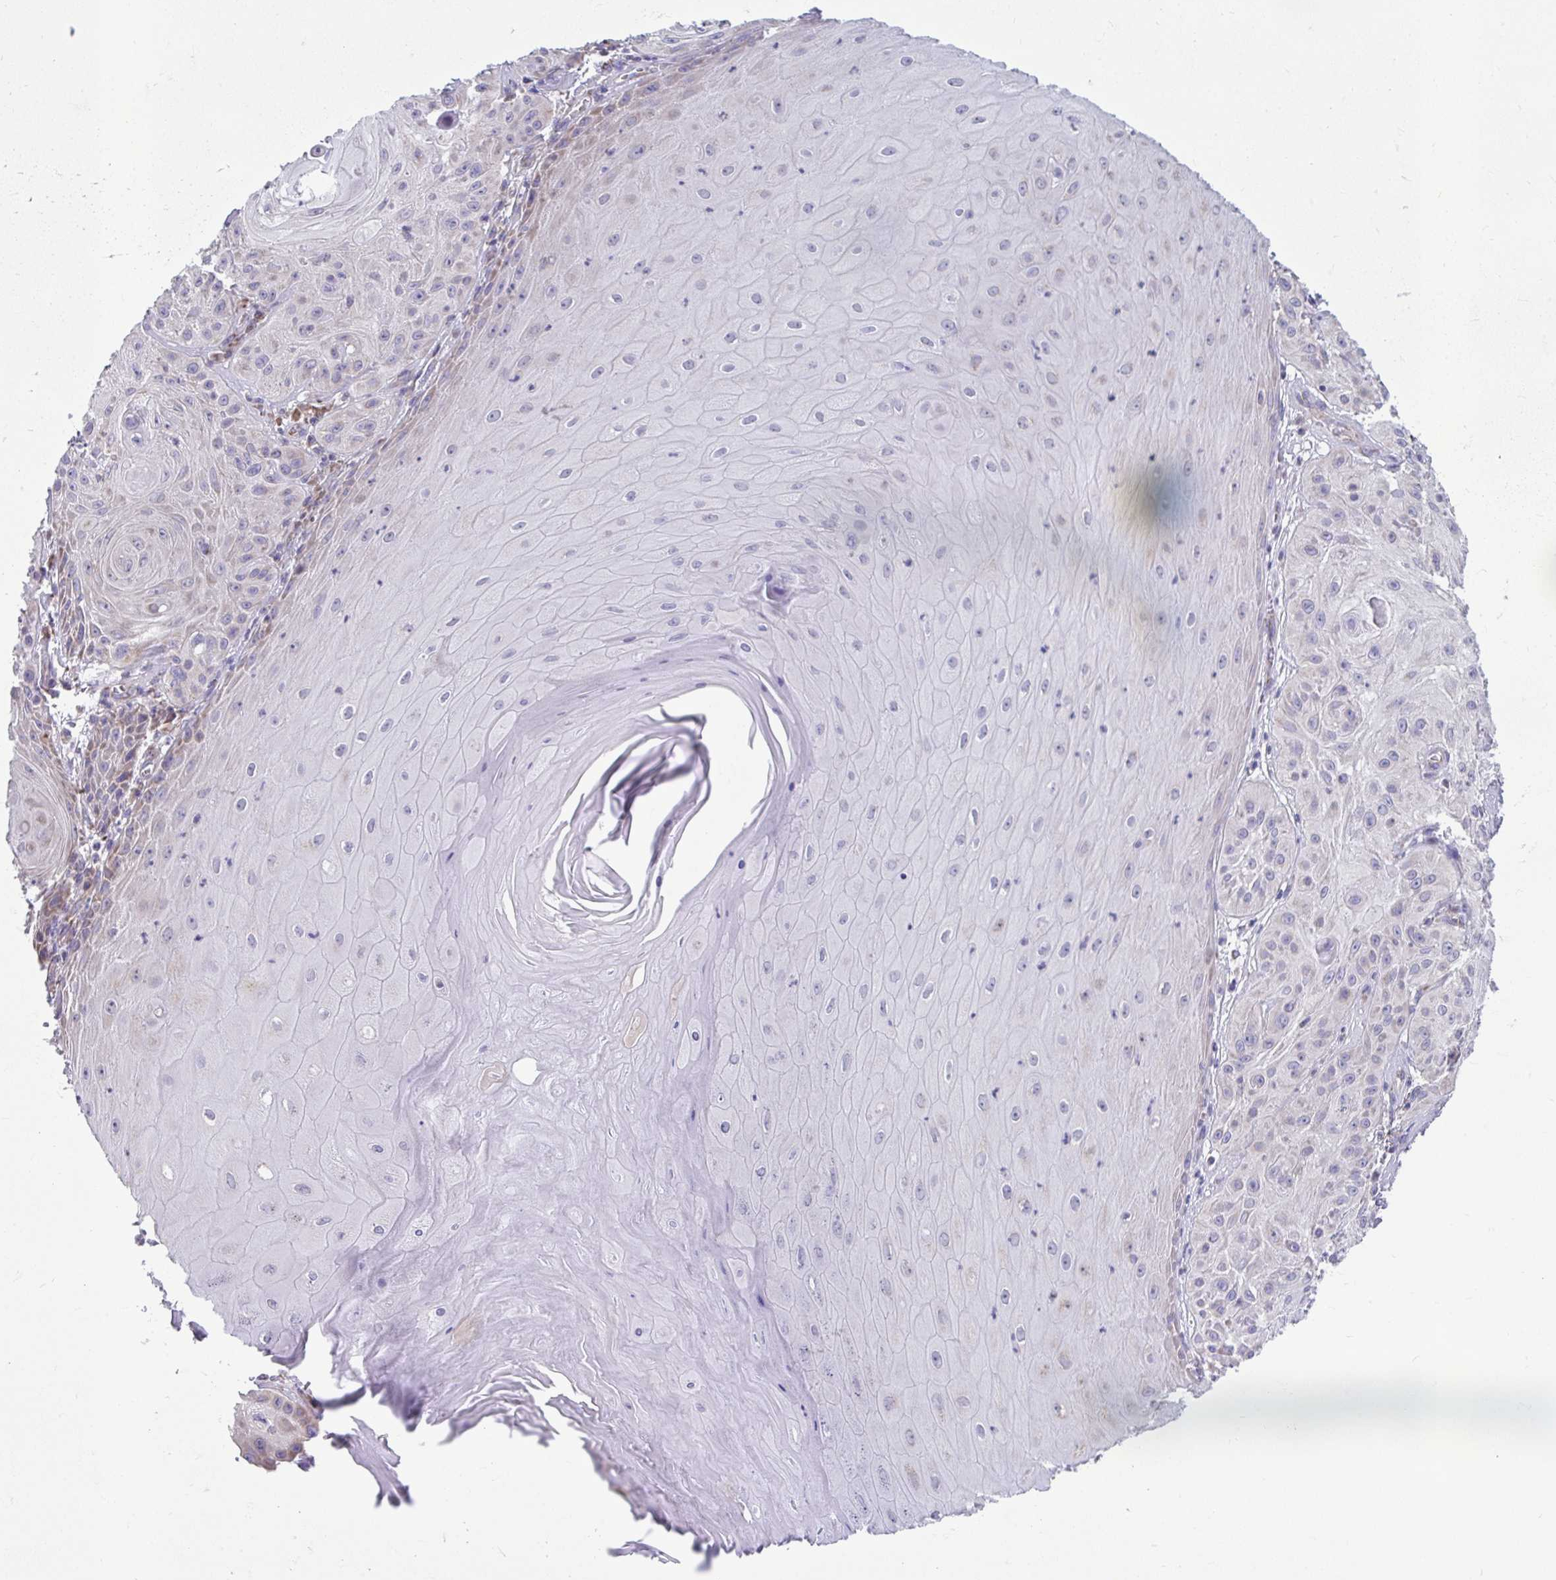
{"staining": {"intensity": "negative", "quantity": "none", "location": "none"}, "tissue": "skin cancer", "cell_type": "Tumor cells", "image_type": "cancer", "snomed": [{"axis": "morphology", "description": "Squamous cell carcinoma, NOS"}, {"axis": "topography", "description": "Skin"}], "caption": "Human skin cancer (squamous cell carcinoma) stained for a protein using immunohistochemistry (IHC) reveals no expression in tumor cells.", "gene": "LINGO4", "patient": {"sex": "male", "age": 85}}